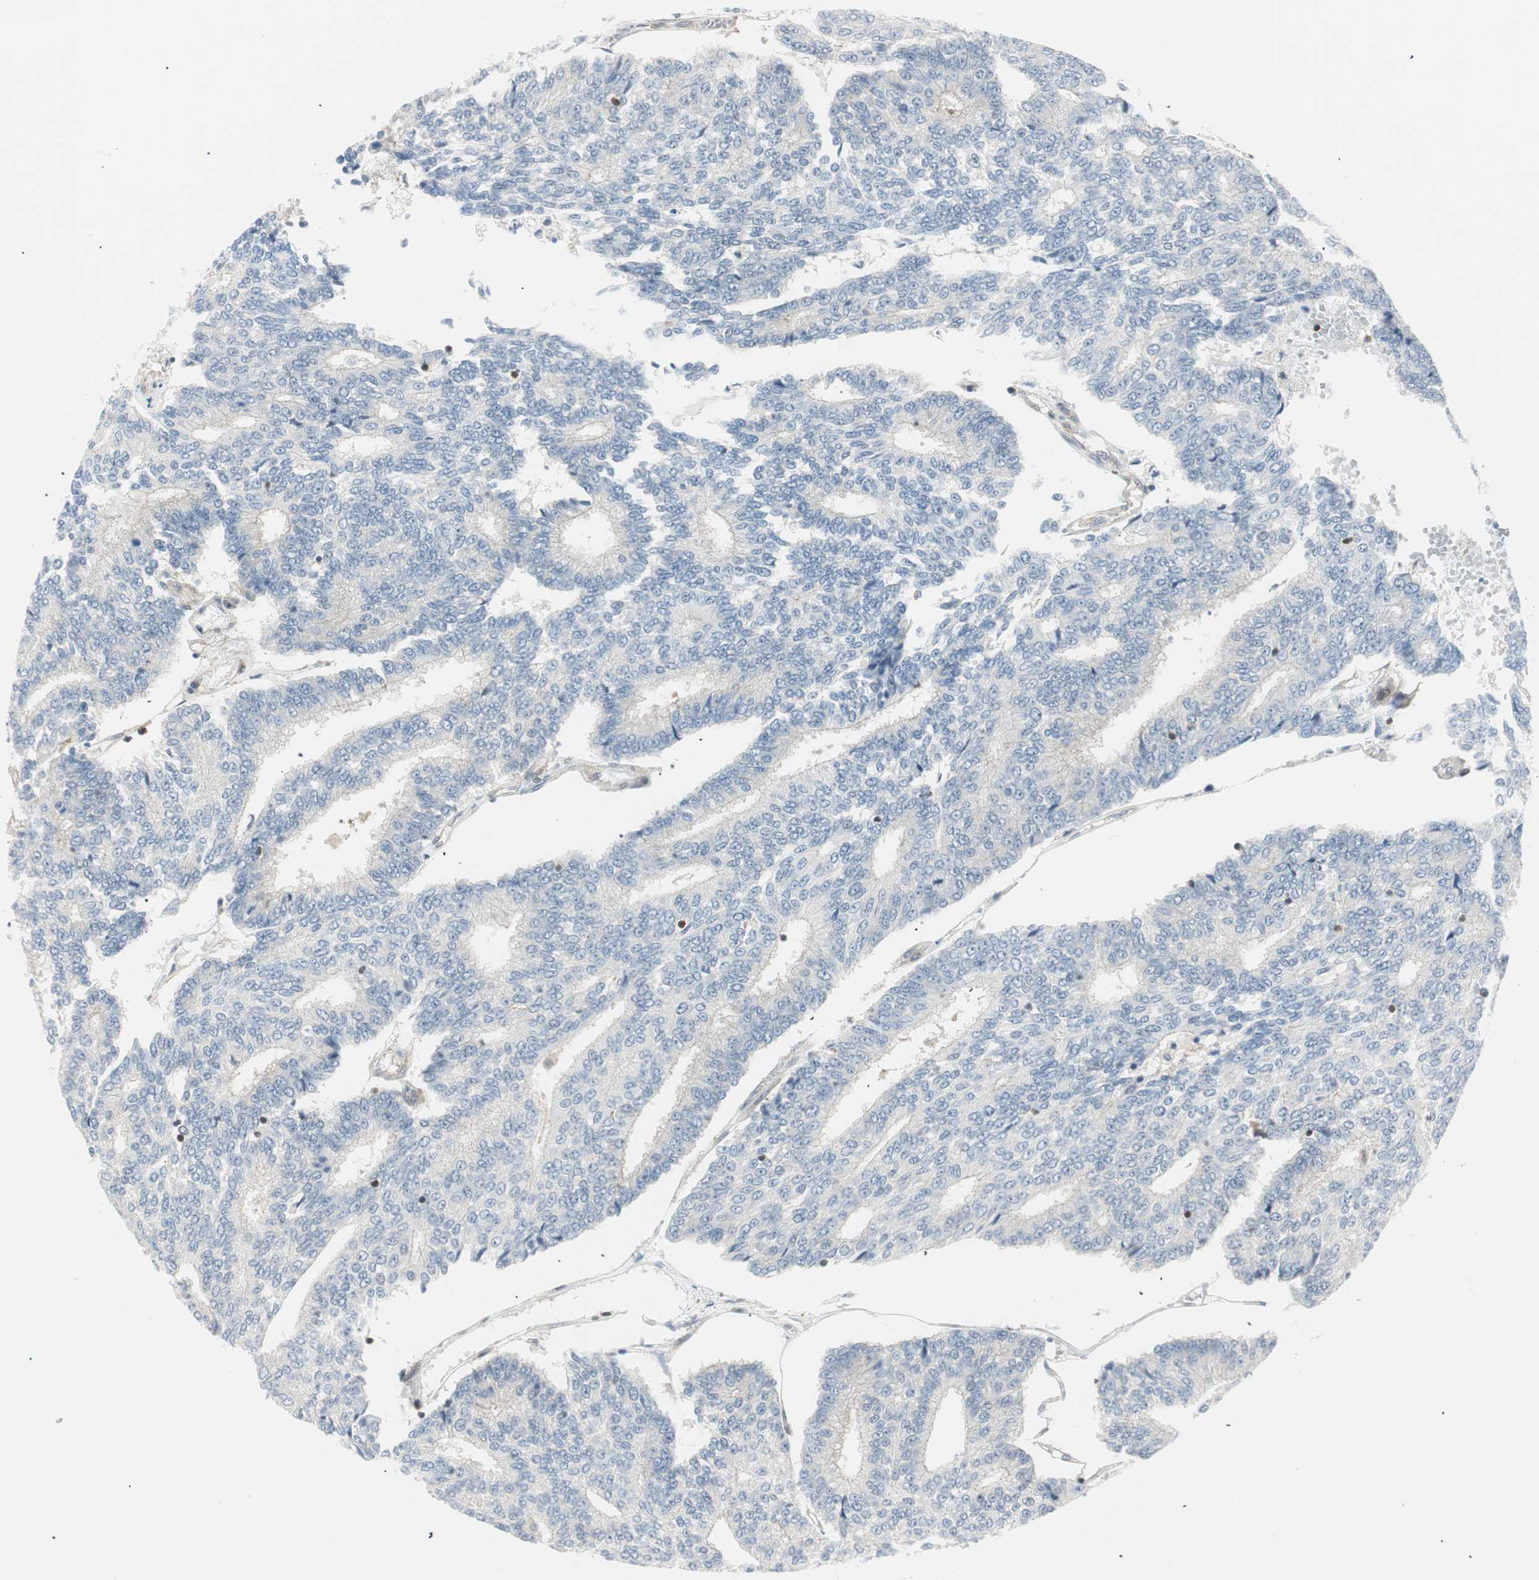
{"staining": {"intensity": "negative", "quantity": "none", "location": "none"}, "tissue": "prostate cancer", "cell_type": "Tumor cells", "image_type": "cancer", "snomed": [{"axis": "morphology", "description": "Adenocarcinoma, High grade"}, {"axis": "topography", "description": "Prostate"}], "caption": "Immunohistochemistry of human prostate cancer (high-grade adenocarcinoma) displays no expression in tumor cells.", "gene": "PPP1CA", "patient": {"sex": "male", "age": 55}}